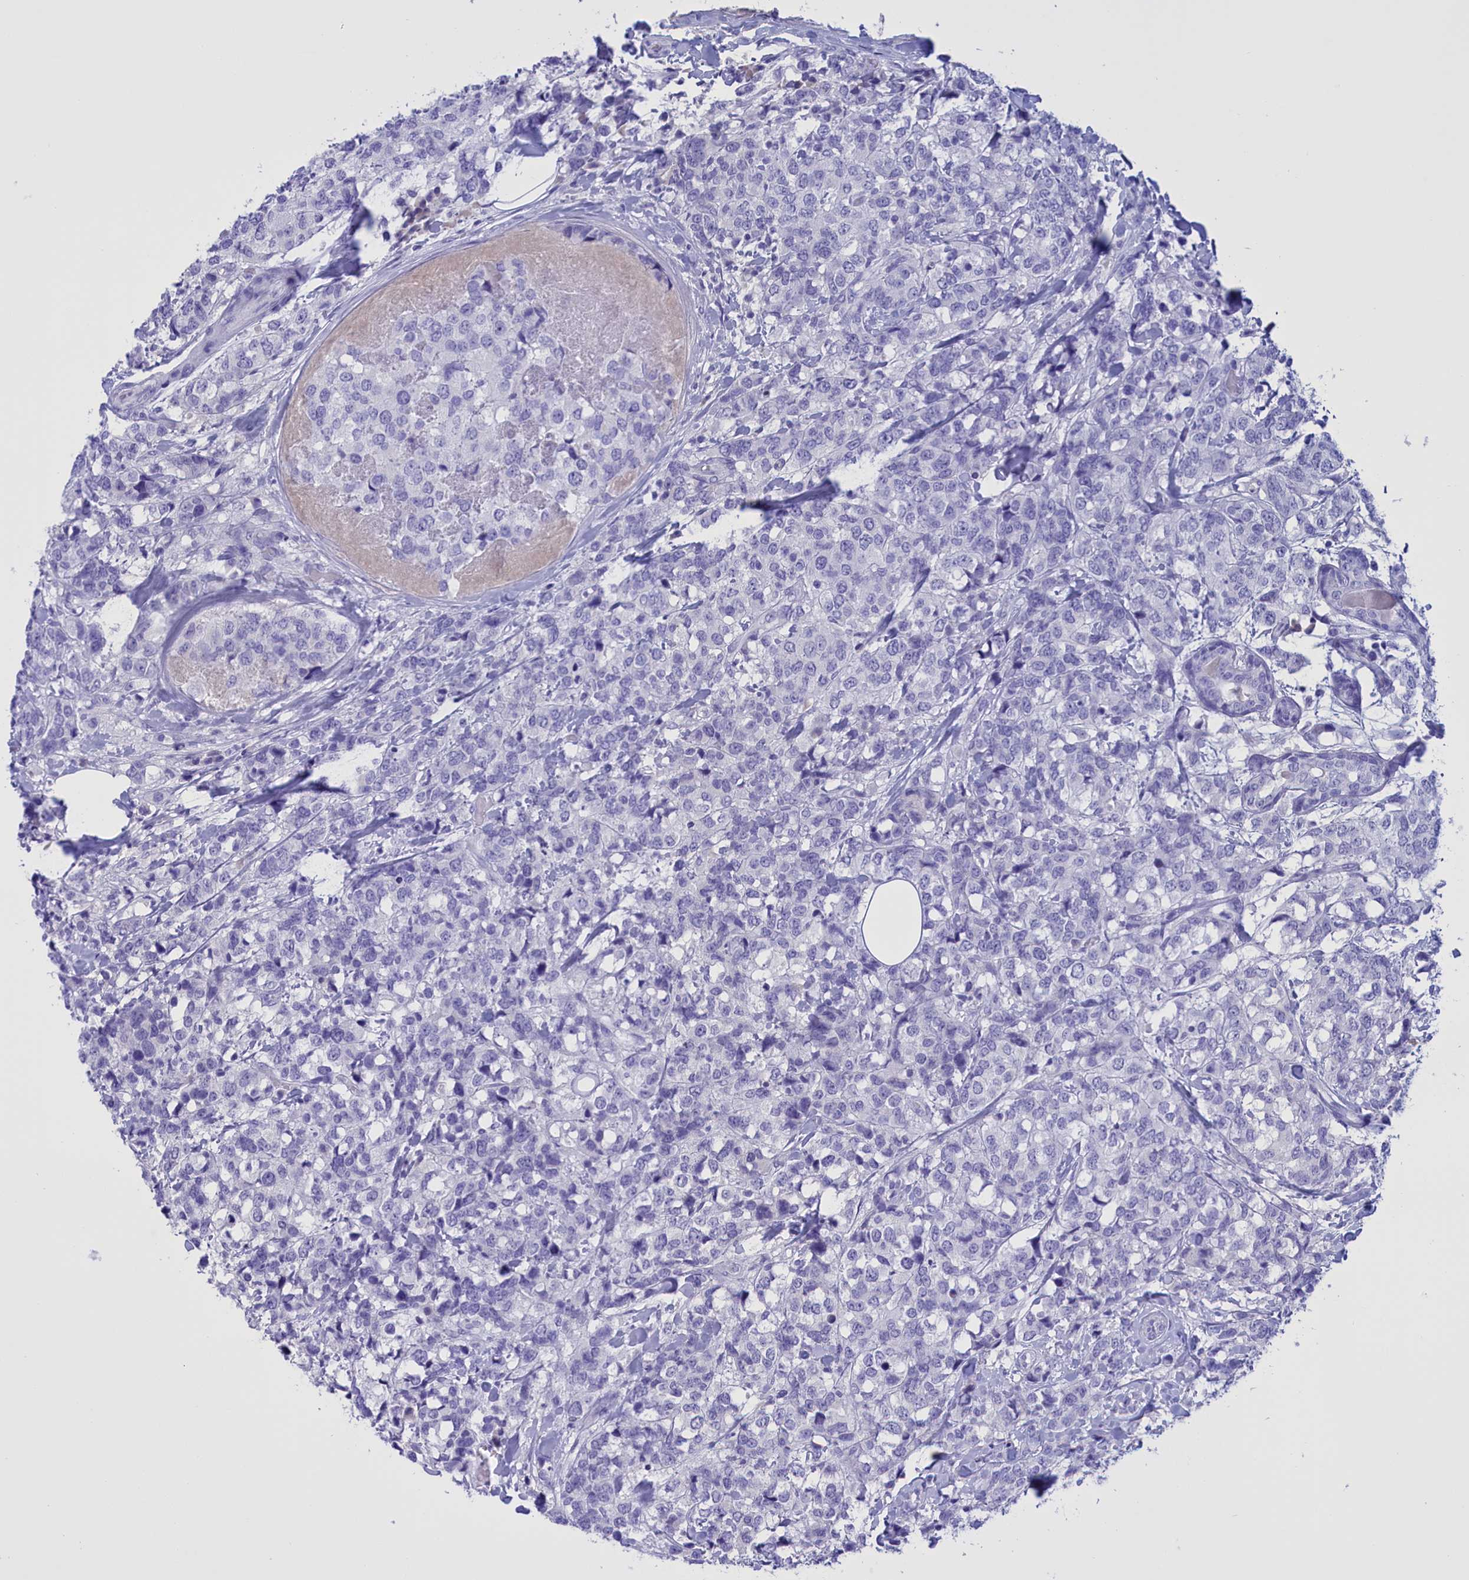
{"staining": {"intensity": "negative", "quantity": "none", "location": "none"}, "tissue": "breast cancer", "cell_type": "Tumor cells", "image_type": "cancer", "snomed": [{"axis": "morphology", "description": "Lobular carcinoma"}, {"axis": "topography", "description": "Breast"}], "caption": "Tumor cells show no significant positivity in breast cancer (lobular carcinoma).", "gene": "PROK2", "patient": {"sex": "female", "age": 59}}